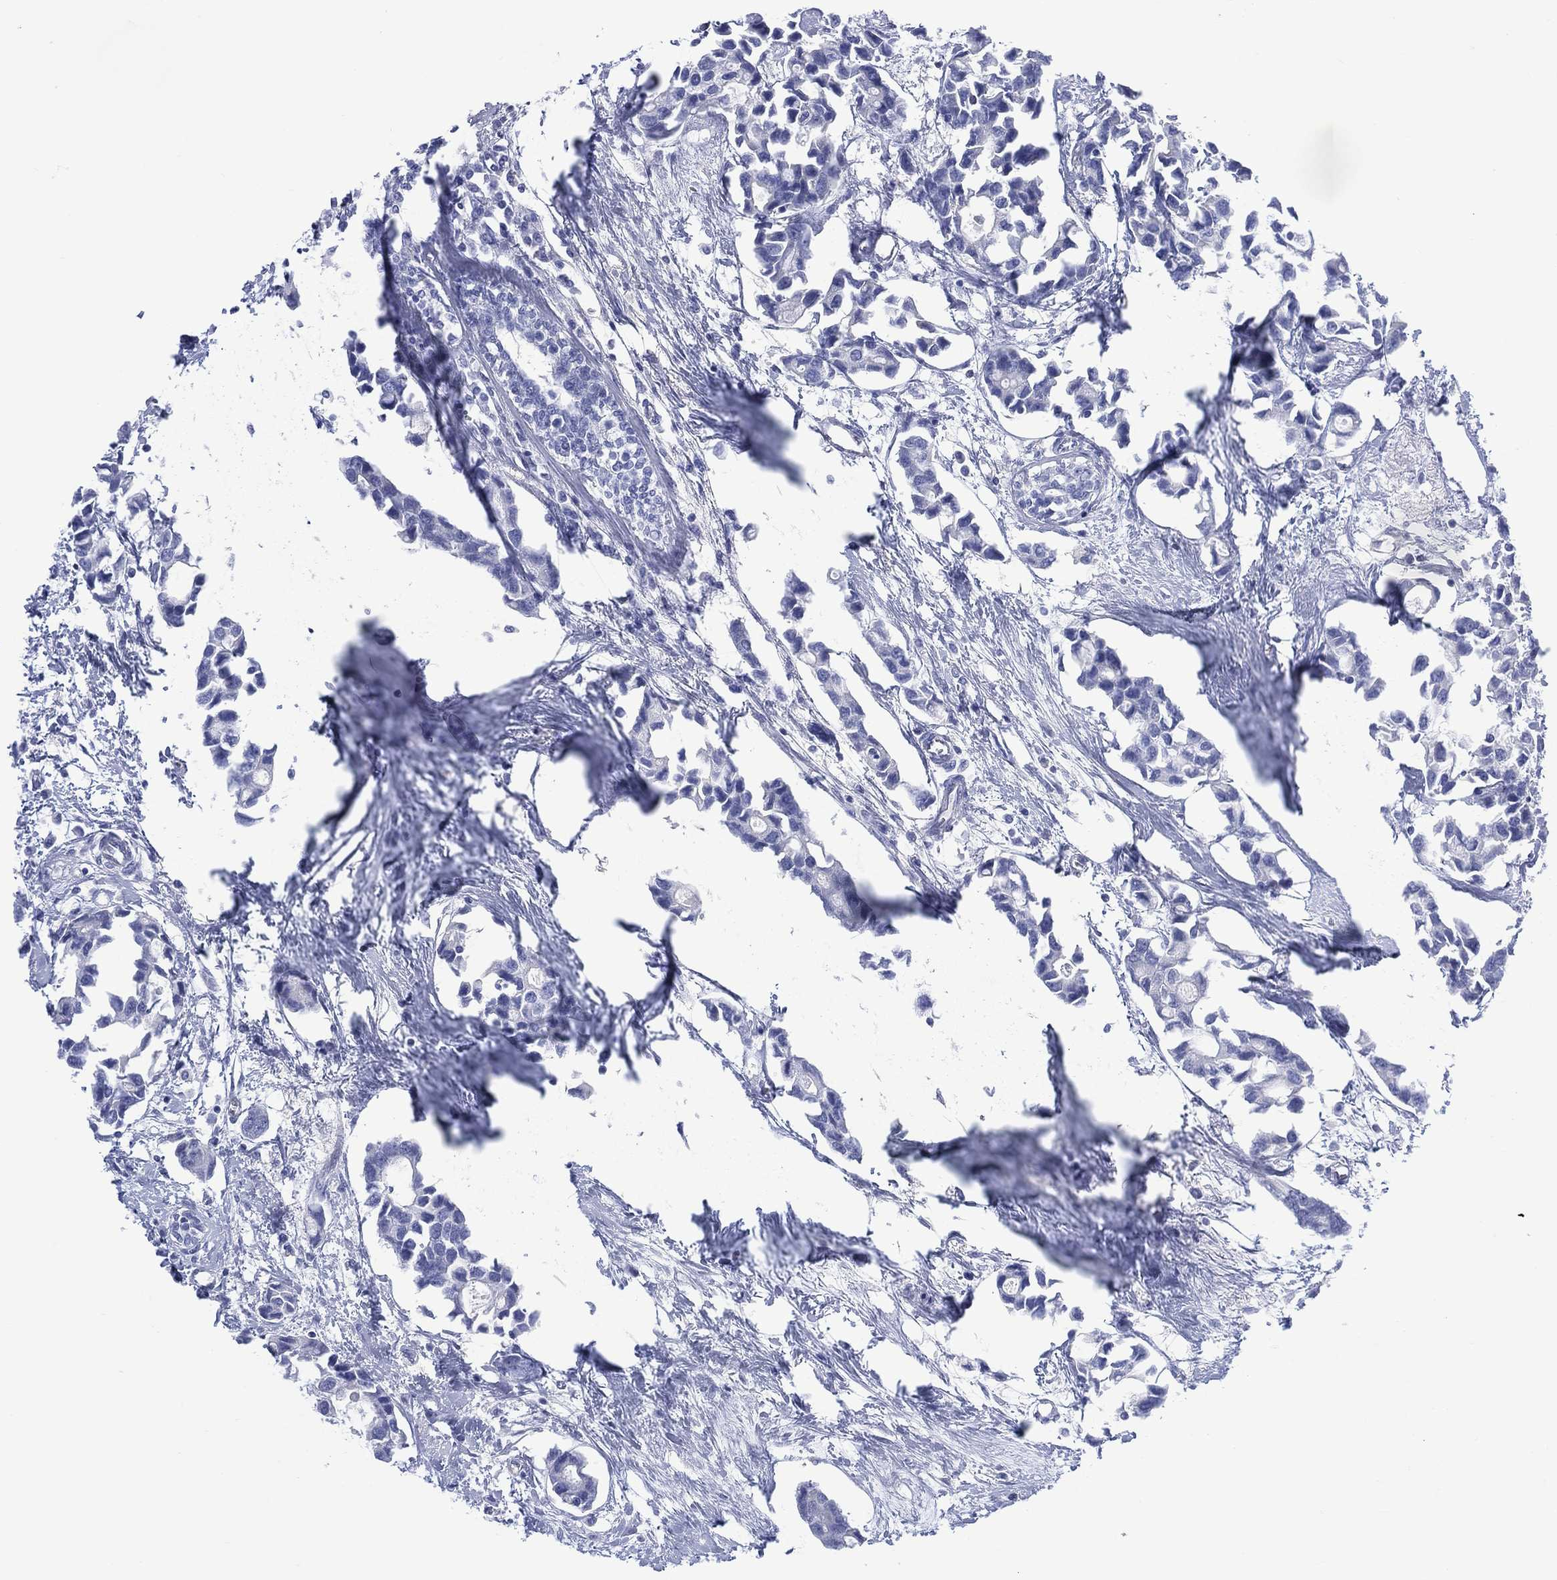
{"staining": {"intensity": "negative", "quantity": "none", "location": "none"}, "tissue": "breast cancer", "cell_type": "Tumor cells", "image_type": "cancer", "snomed": [{"axis": "morphology", "description": "Duct carcinoma"}, {"axis": "topography", "description": "Breast"}], "caption": "Invasive ductal carcinoma (breast) stained for a protein using IHC demonstrates no expression tumor cells.", "gene": "DDI1", "patient": {"sex": "female", "age": 83}}